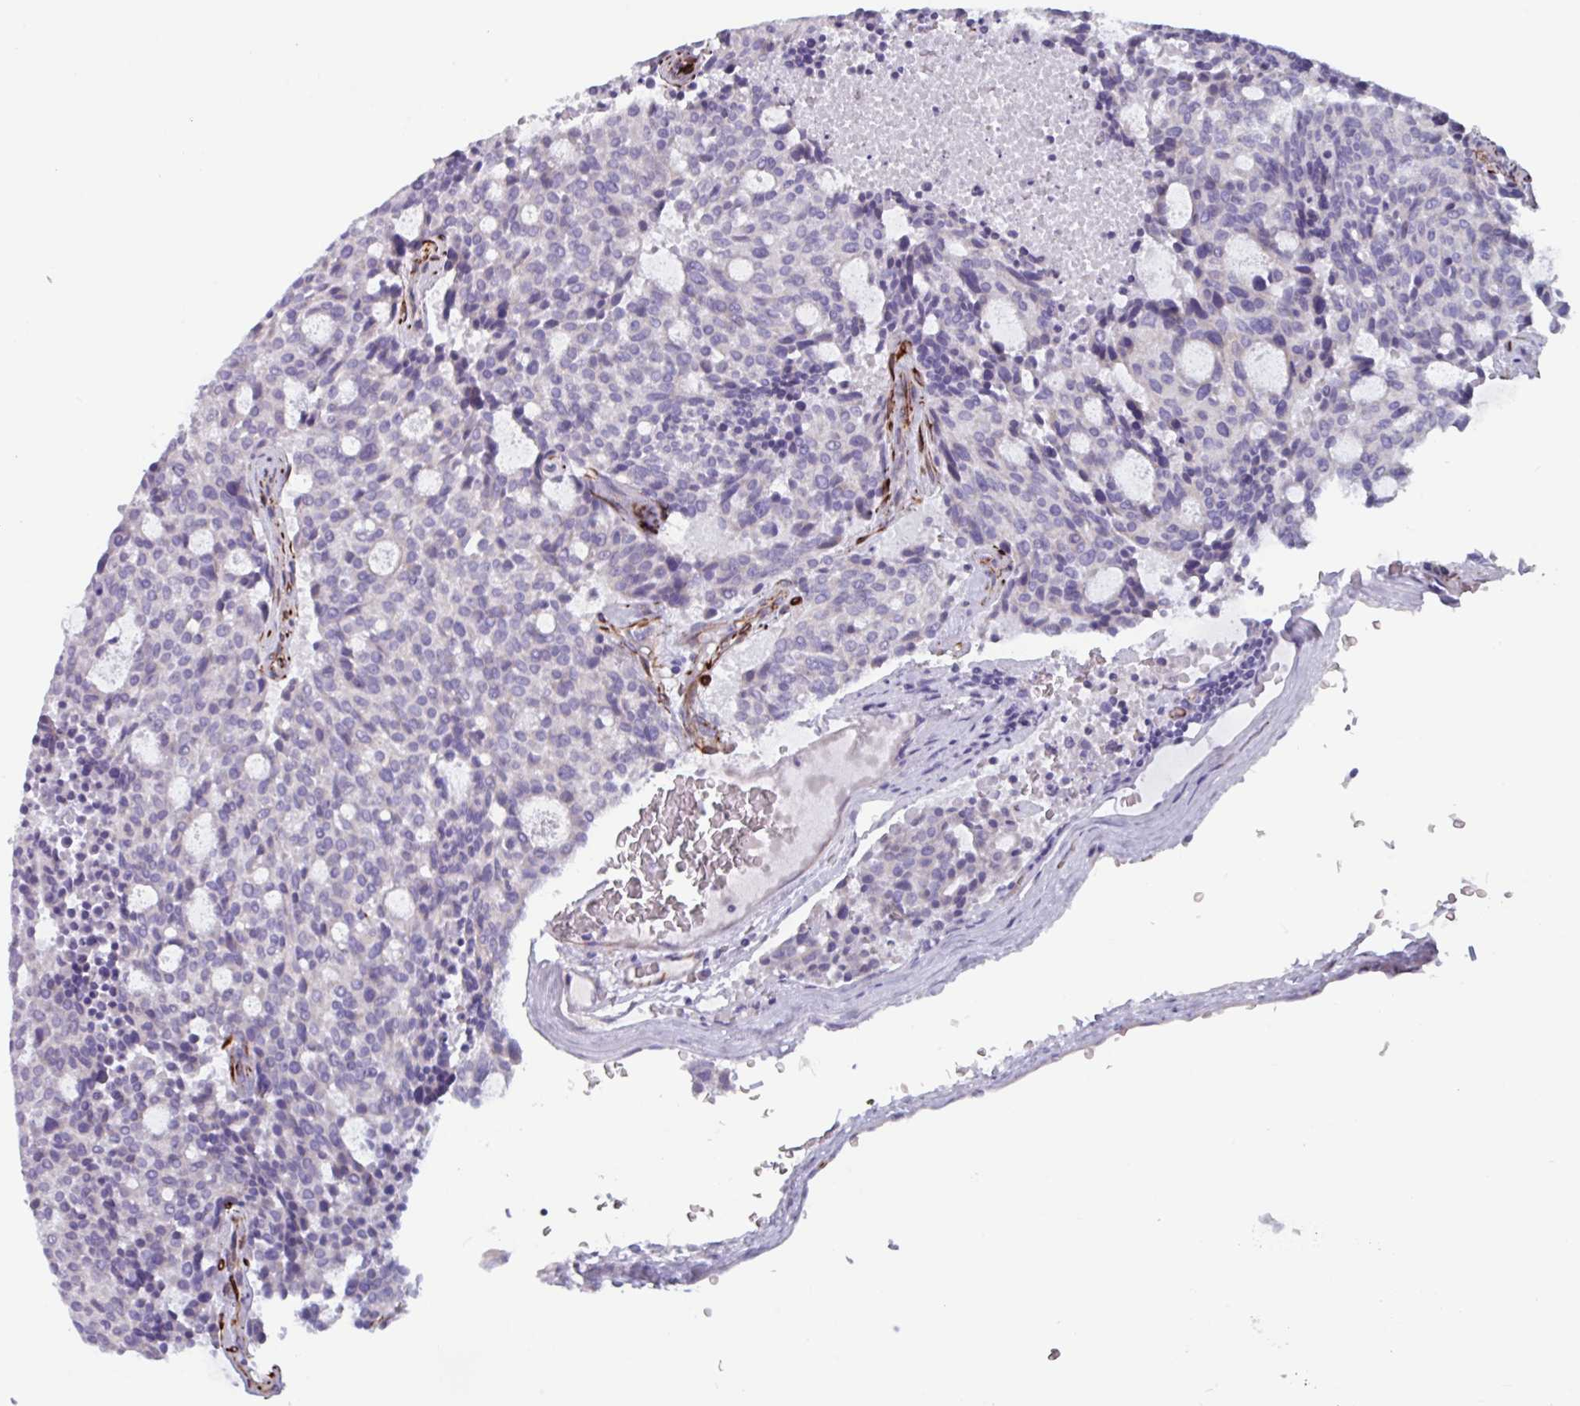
{"staining": {"intensity": "negative", "quantity": "none", "location": "none"}, "tissue": "carcinoid", "cell_type": "Tumor cells", "image_type": "cancer", "snomed": [{"axis": "morphology", "description": "Carcinoid, malignant, NOS"}, {"axis": "topography", "description": "Pancreas"}], "caption": "IHC of malignant carcinoid exhibits no positivity in tumor cells.", "gene": "BTD", "patient": {"sex": "female", "age": 54}}